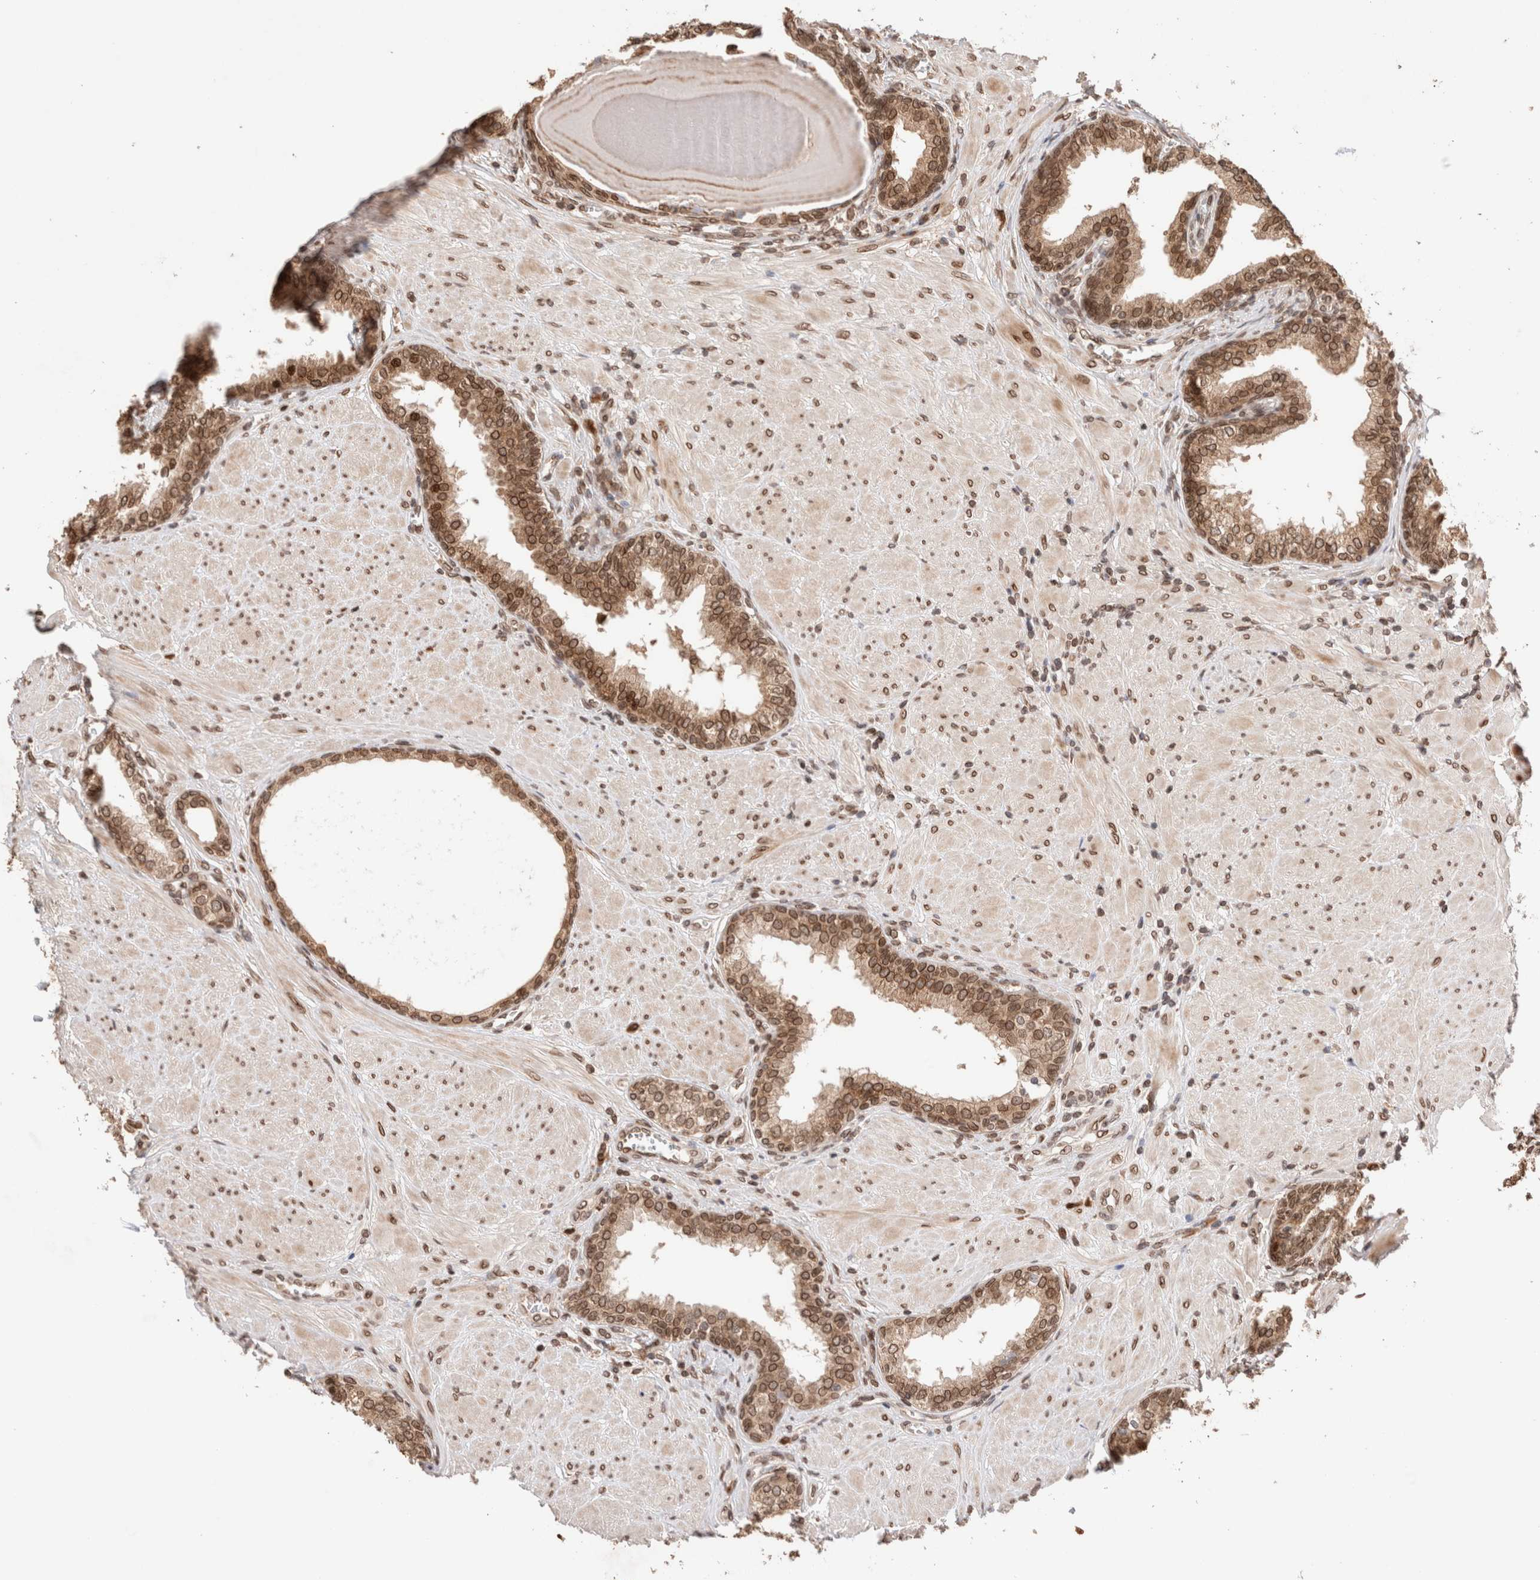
{"staining": {"intensity": "strong", "quantity": ">75%", "location": "cytoplasmic/membranous,nuclear"}, "tissue": "prostate", "cell_type": "Glandular cells", "image_type": "normal", "snomed": [{"axis": "morphology", "description": "Normal tissue, NOS"}, {"axis": "topography", "description": "Prostate"}], "caption": "Immunohistochemical staining of normal prostate displays >75% levels of strong cytoplasmic/membranous,nuclear protein staining in about >75% of glandular cells.", "gene": "TPR", "patient": {"sex": "male", "age": 51}}